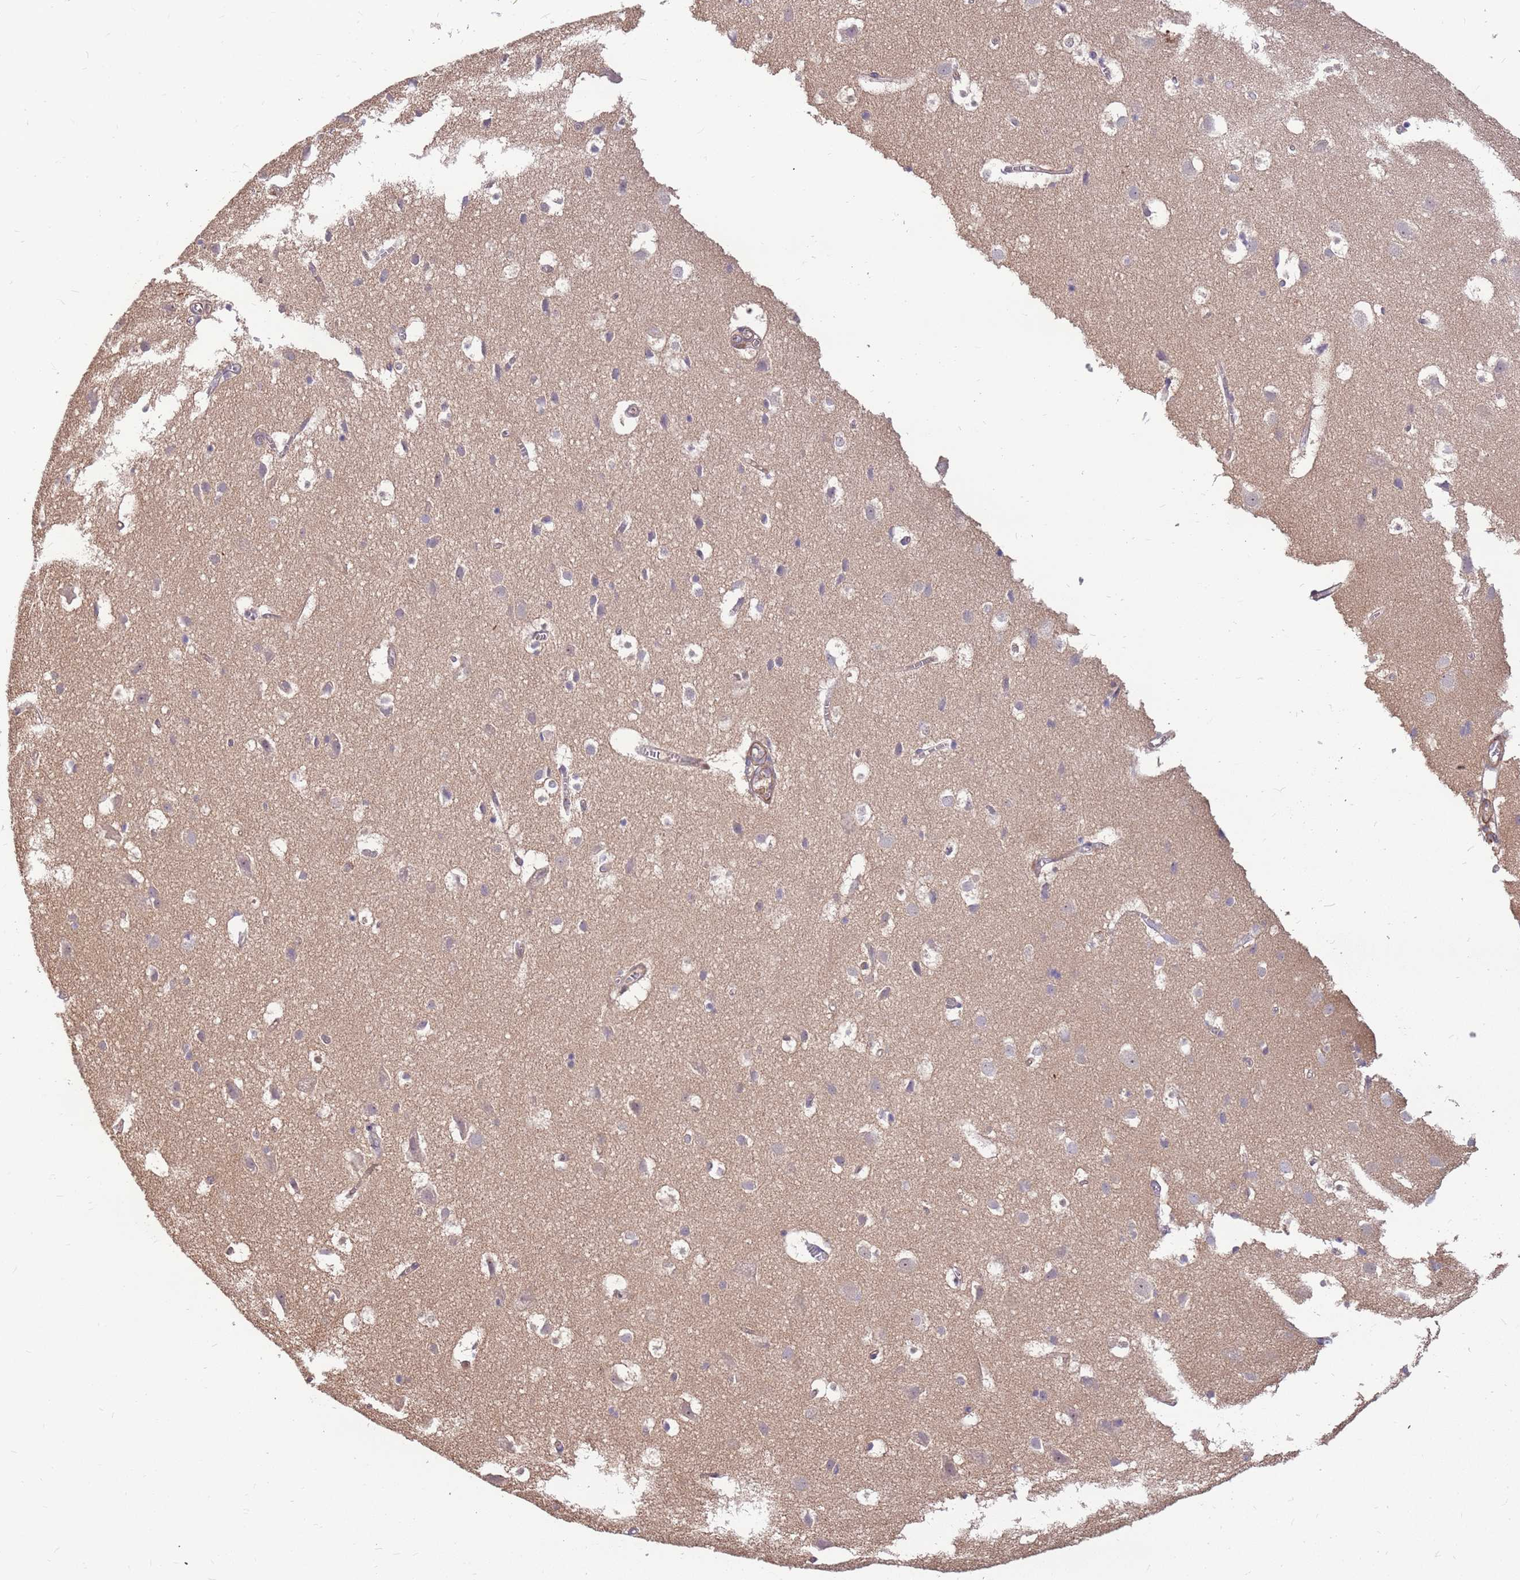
{"staining": {"intensity": "negative", "quantity": "none", "location": "none"}, "tissue": "cerebral cortex", "cell_type": "Endothelial cells", "image_type": "normal", "snomed": [{"axis": "morphology", "description": "Normal tissue, NOS"}, {"axis": "topography", "description": "Cerebral cortex"}], "caption": "Benign cerebral cortex was stained to show a protein in brown. There is no significant staining in endothelial cells. (DAB immunohistochemistry (IHC), high magnification).", "gene": "MVD", "patient": {"sex": "male", "age": 54}}